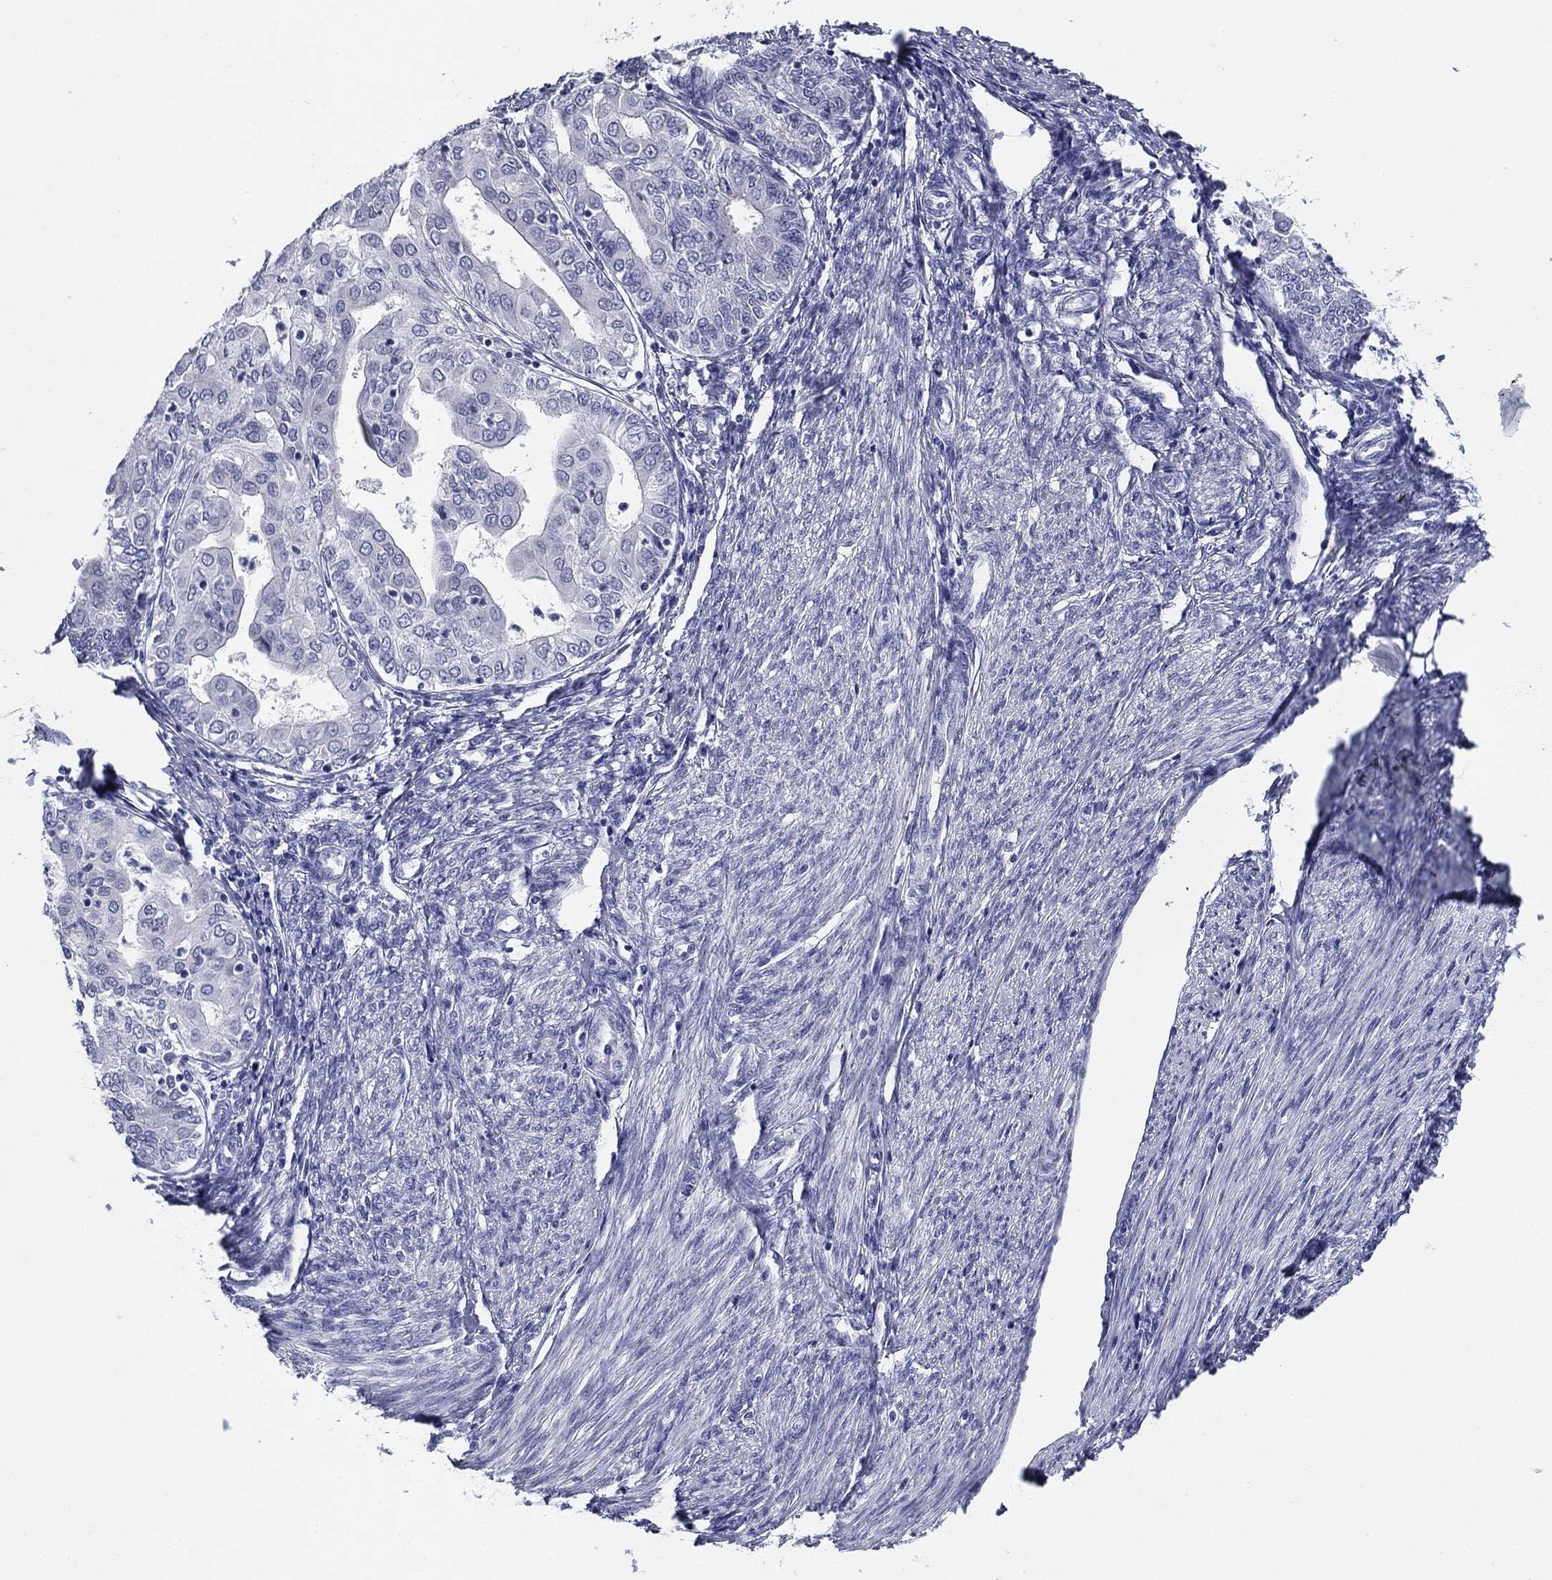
{"staining": {"intensity": "negative", "quantity": "none", "location": "none"}, "tissue": "endometrial cancer", "cell_type": "Tumor cells", "image_type": "cancer", "snomed": [{"axis": "morphology", "description": "Adenocarcinoma, NOS"}, {"axis": "topography", "description": "Endometrium"}], "caption": "Image shows no significant protein staining in tumor cells of endometrial adenocarcinoma.", "gene": "ABCC2", "patient": {"sex": "female", "age": 68}}